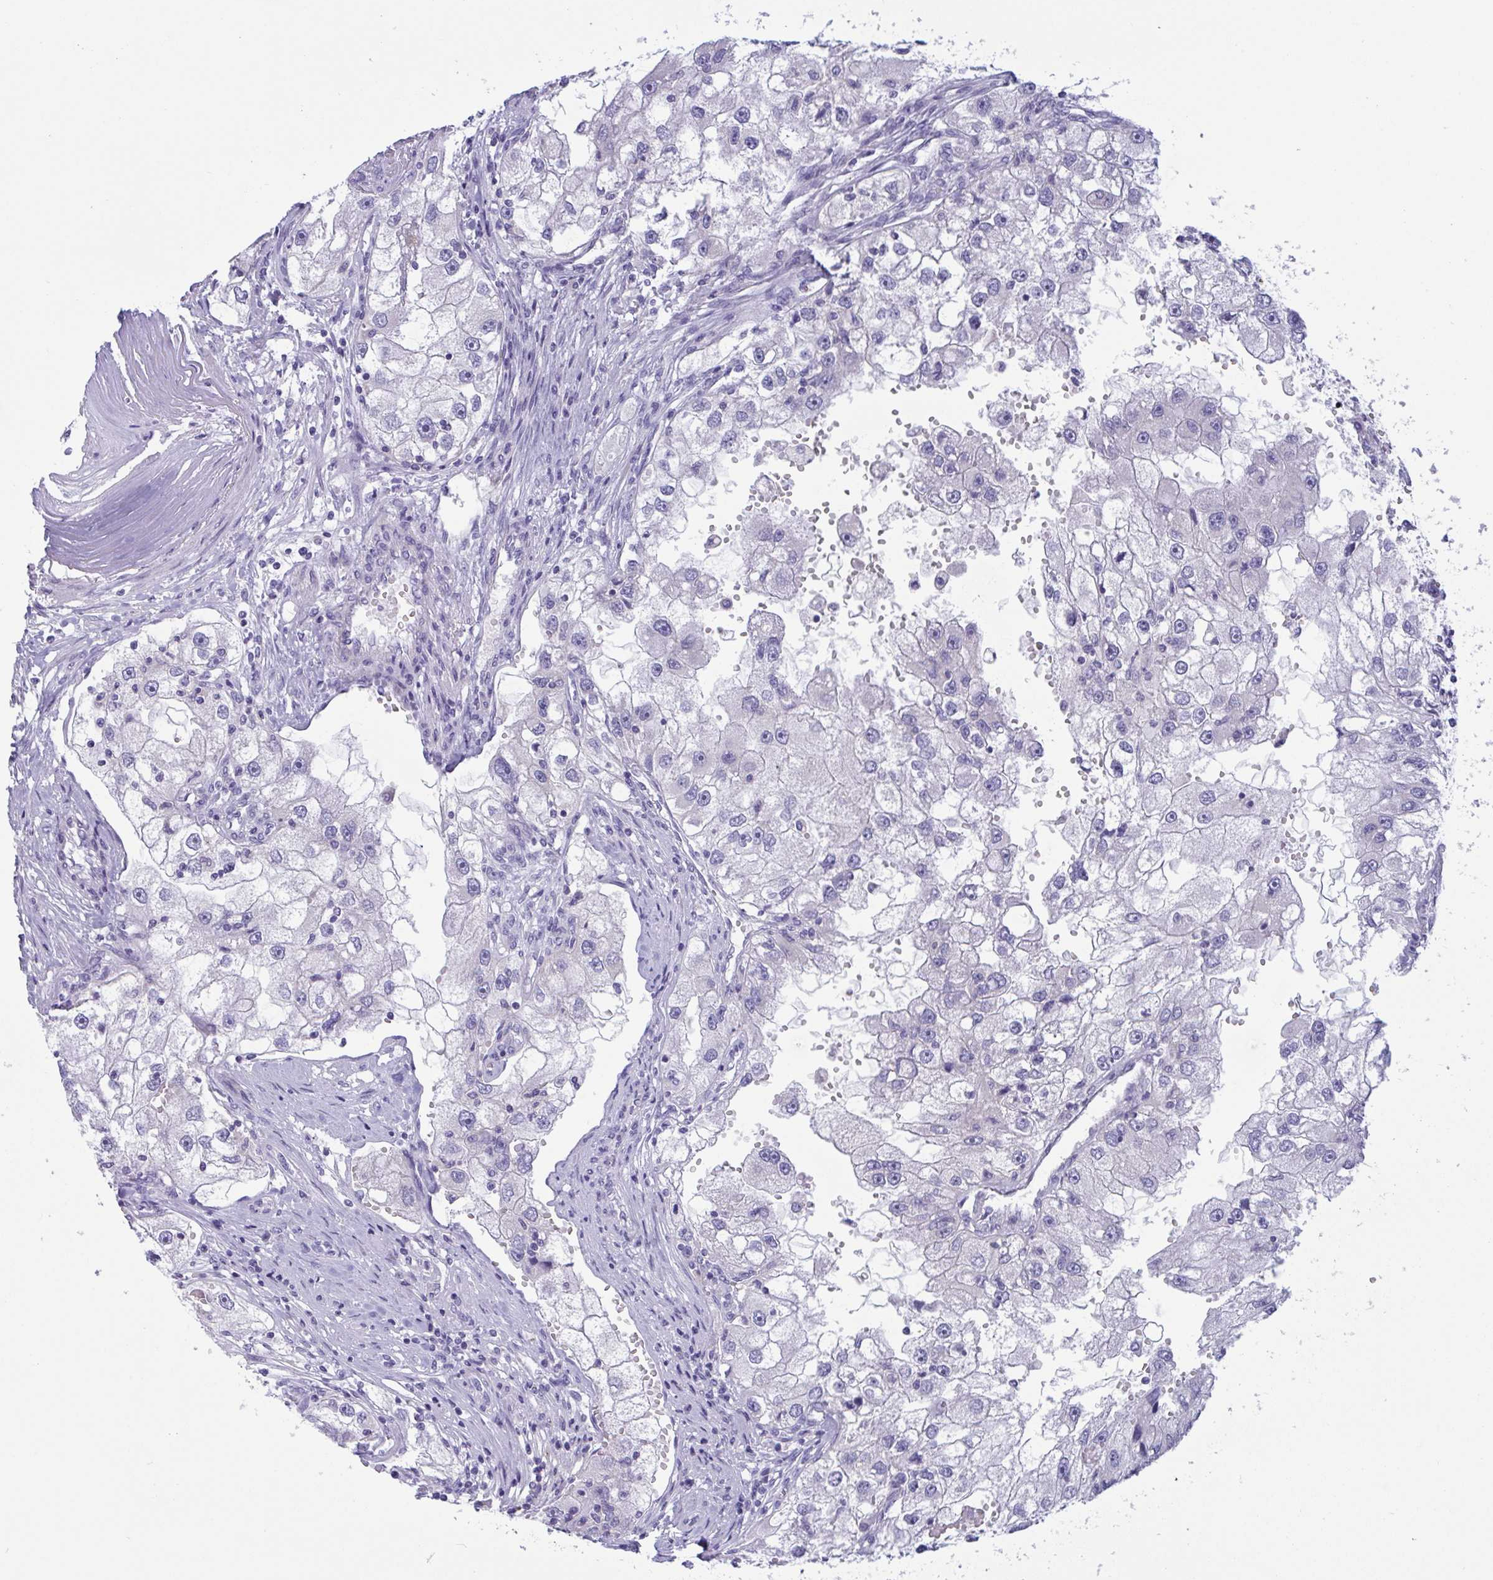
{"staining": {"intensity": "negative", "quantity": "none", "location": "none"}, "tissue": "renal cancer", "cell_type": "Tumor cells", "image_type": "cancer", "snomed": [{"axis": "morphology", "description": "Adenocarcinoma, NOS"}, {"axis": "topography", "description": "Kidney"}], "caption": "Adenocarcinoma (renal) was stained to show a protein in brown. There is no significant positivity in tumor cells.", "gene": "OXLD1", "patient": {"sex": "male", "age": 63}}